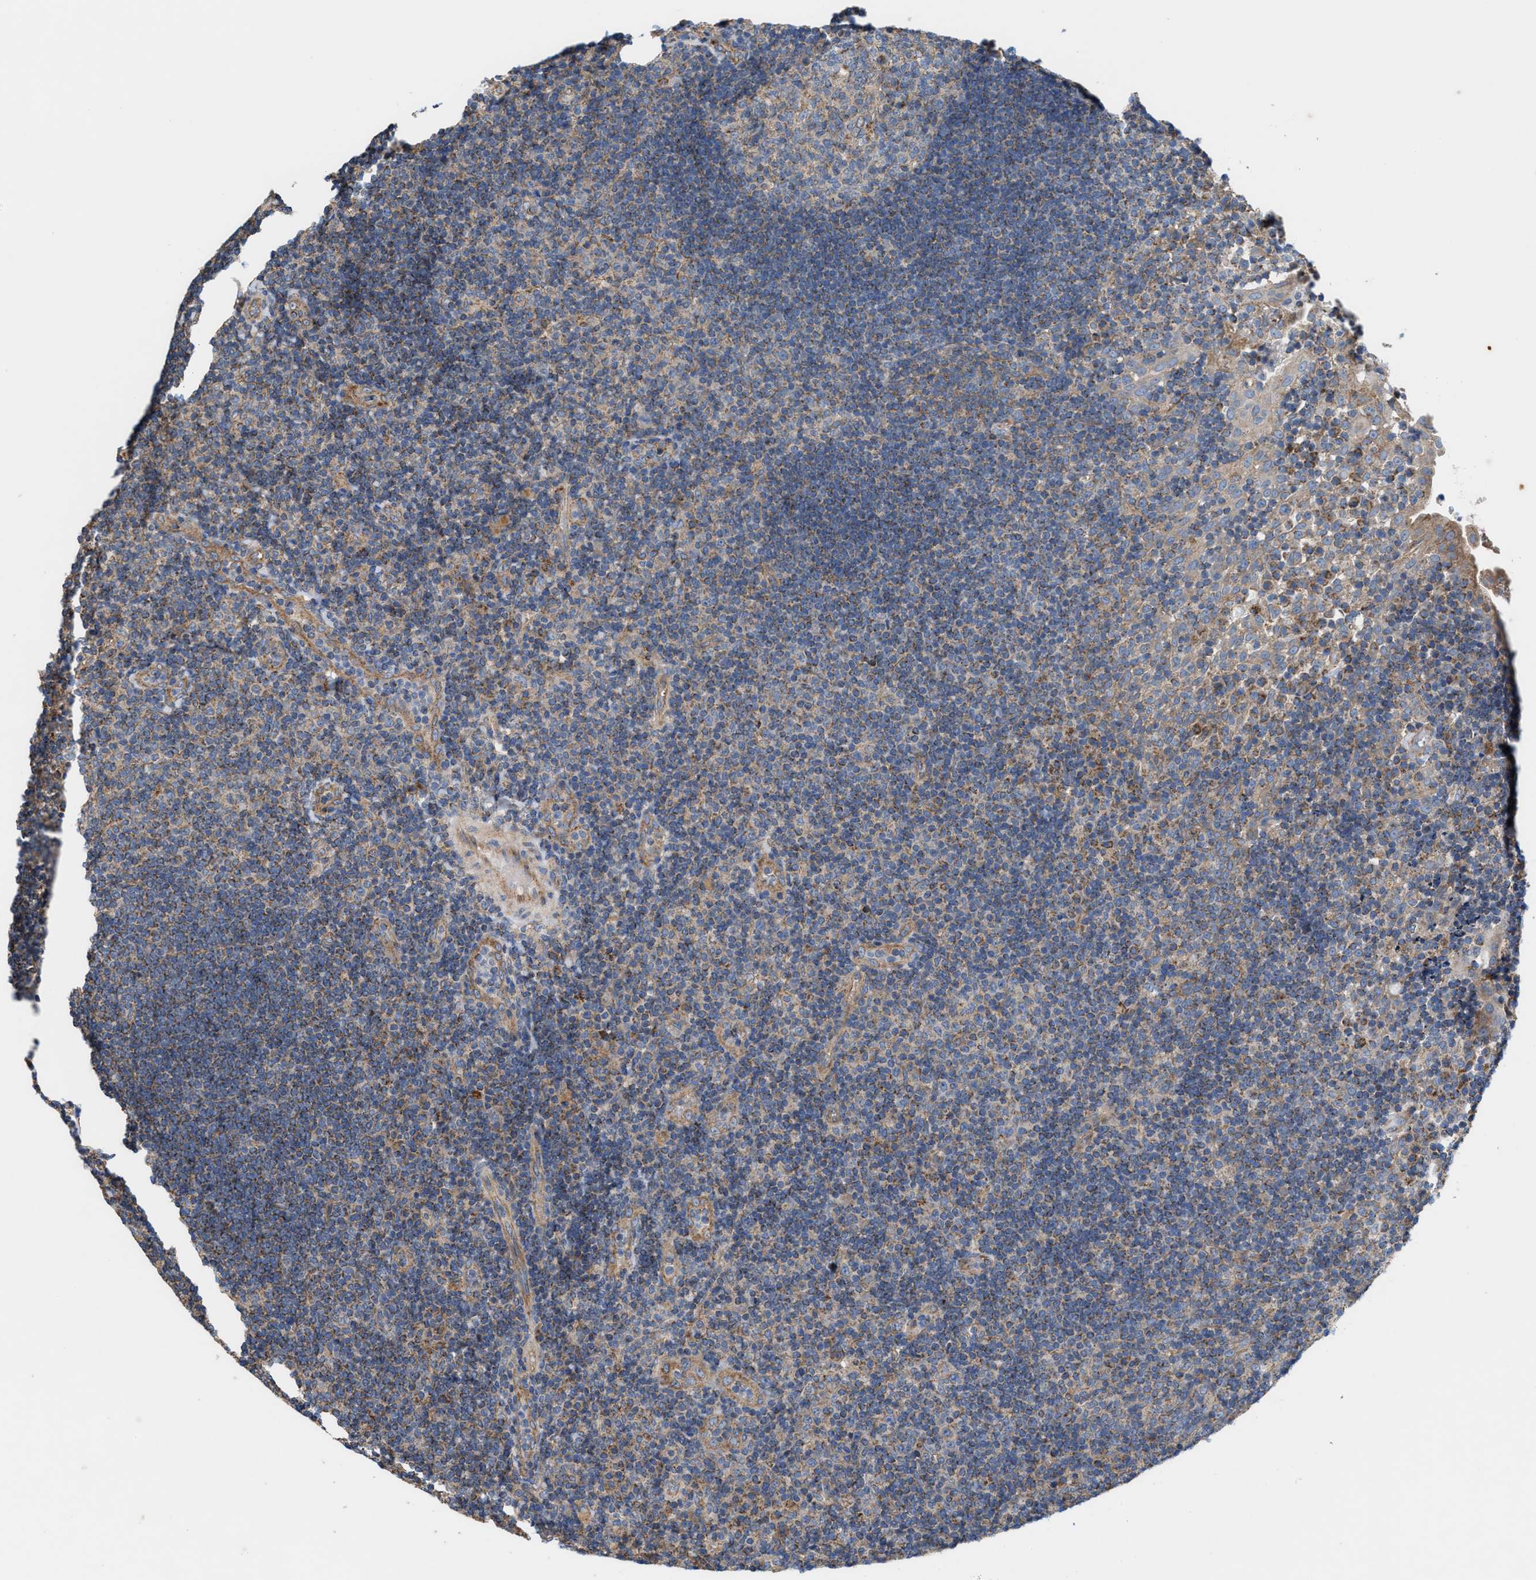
{"staining": {"intensity": "weak", "quantity": "<25%", "location": "cytoplasmic/membranous"}, "tissue": "tonsil", "cell_type": "Germinal center cells", "image_type": "normal", "snomed": [{"axis": "morphology", "description": "Normal tissue, NOS"}, {"axis": "topography", "description": "Tonsil"}], "caption": "Protein analysis of benign tonsil demonstrates no significant expression in germinal center cells. Brightfield microscopy of IHC stained with DAB (brown) and hematoxylin (blue), captured at high magnification.", "gene": "OXSM", "patient": {"sex": "female", "age": 40}}